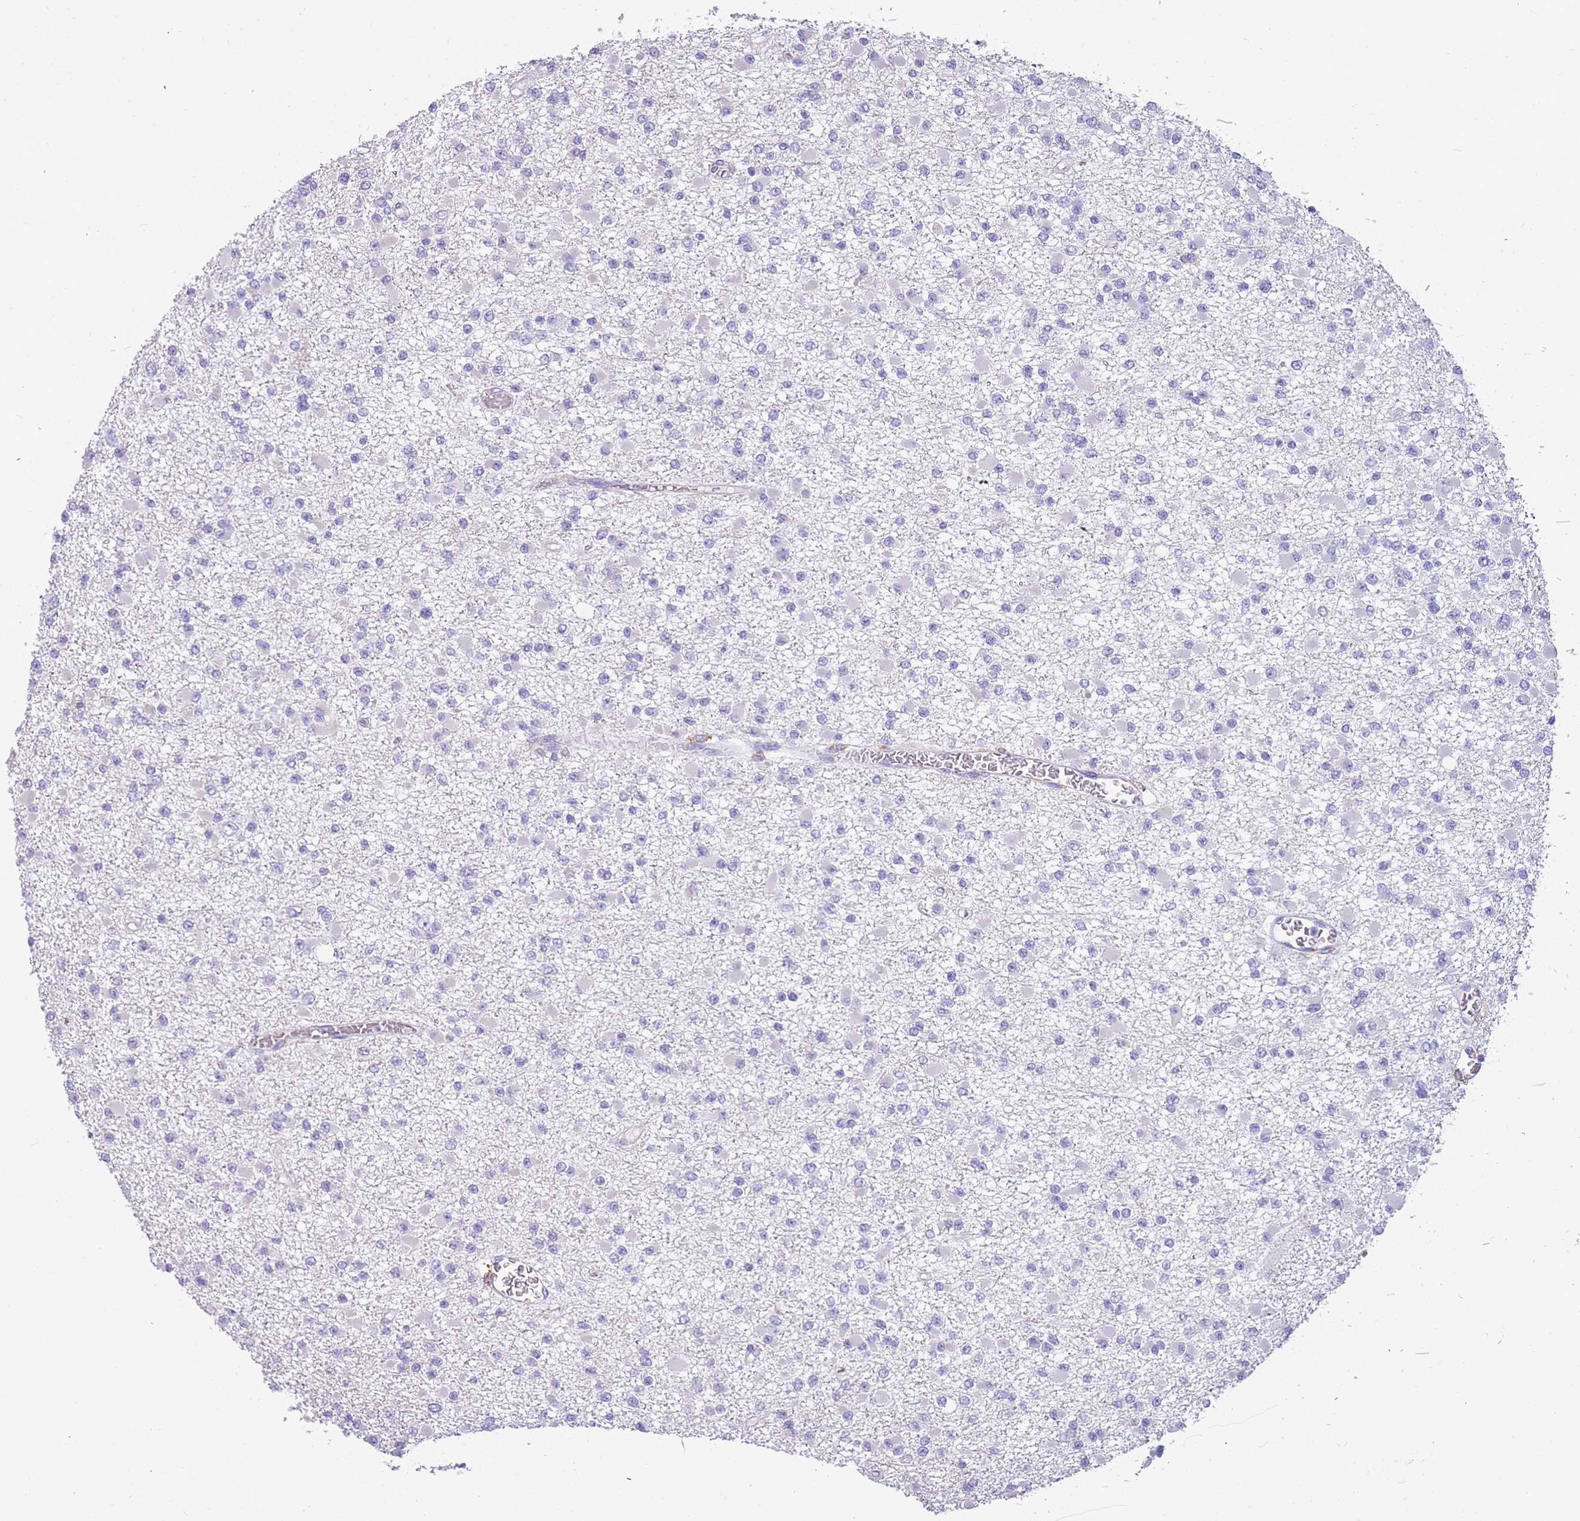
{"staining": {"intensity": "negative", "quantity": "none", "location": "none"}, "tissue": "glioma", "cell_type": "Tumor cells", "image_type": "cancer", "snomed": [{"axis": "morphology", "description": "Glioma, malignant, Low grade"}, {"axis": "topography", "description": "Brain"}], "caption": "Micrograph shows no significant protein positivity in tumor cells of glioma.", "gene": "RHCG", "patient": {"sex": "female", "age": 22}}